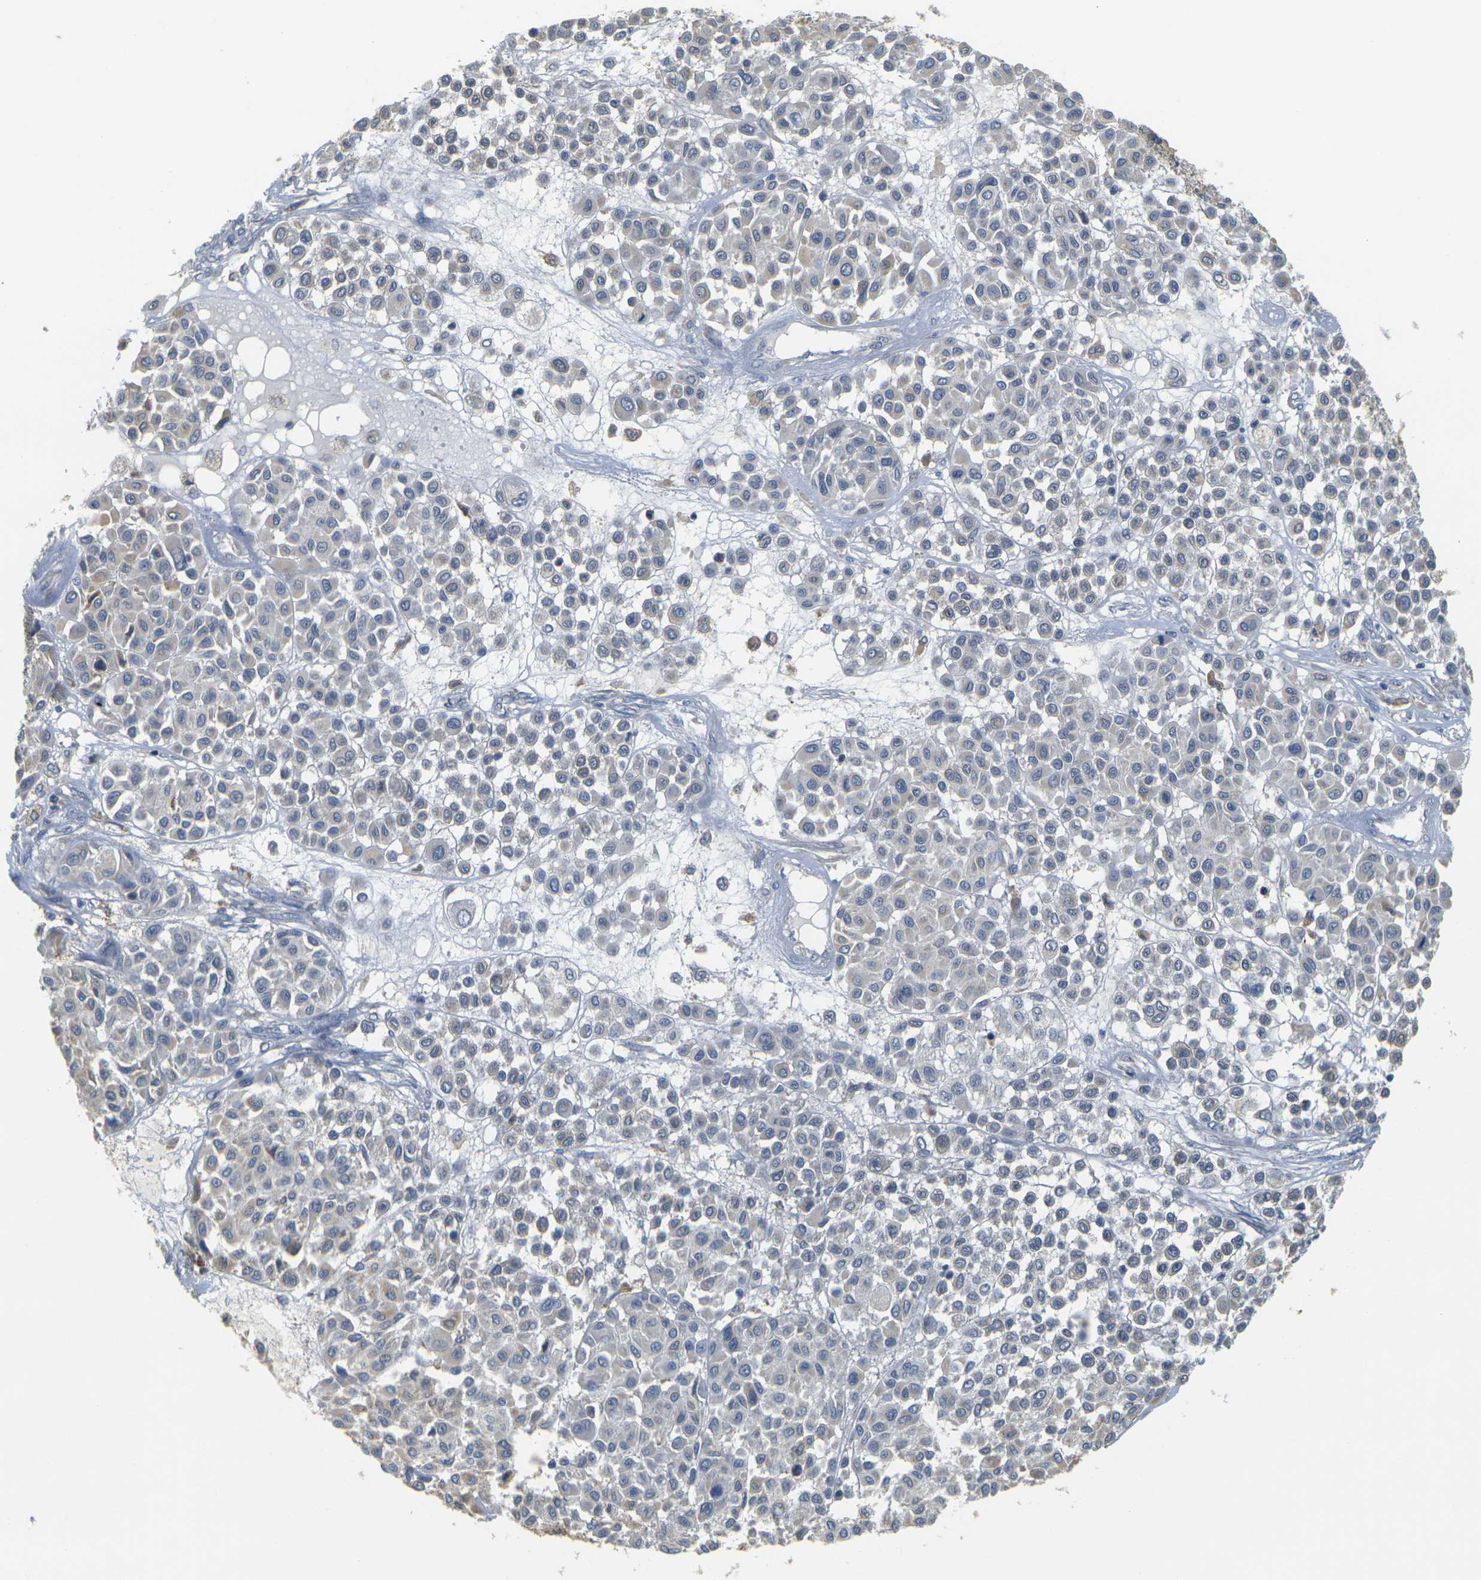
{"staining": {"intensity": "weak", "quantity": "<25%", "location": "cytoplasmic/membranous"}, "tissue": "melanoma", "cell_type": "Tumor cells", "image_type": "cancer", "snomed": [{"axis": "morphology", "description": "Malignant melanoma, Metastatic site"}, {"axis": "topography", "description": "Soft tissue"}], "caption": "Tumor cells show no significant protein expression in melanoma. The staining was performed using DAB to visualize the protein expression in brown, while the nuclei were stained in blue with hematoxylin (Magnification: 20x).", "gene": "GDAP1", "patient": {"sex": "male", "age": 41}}